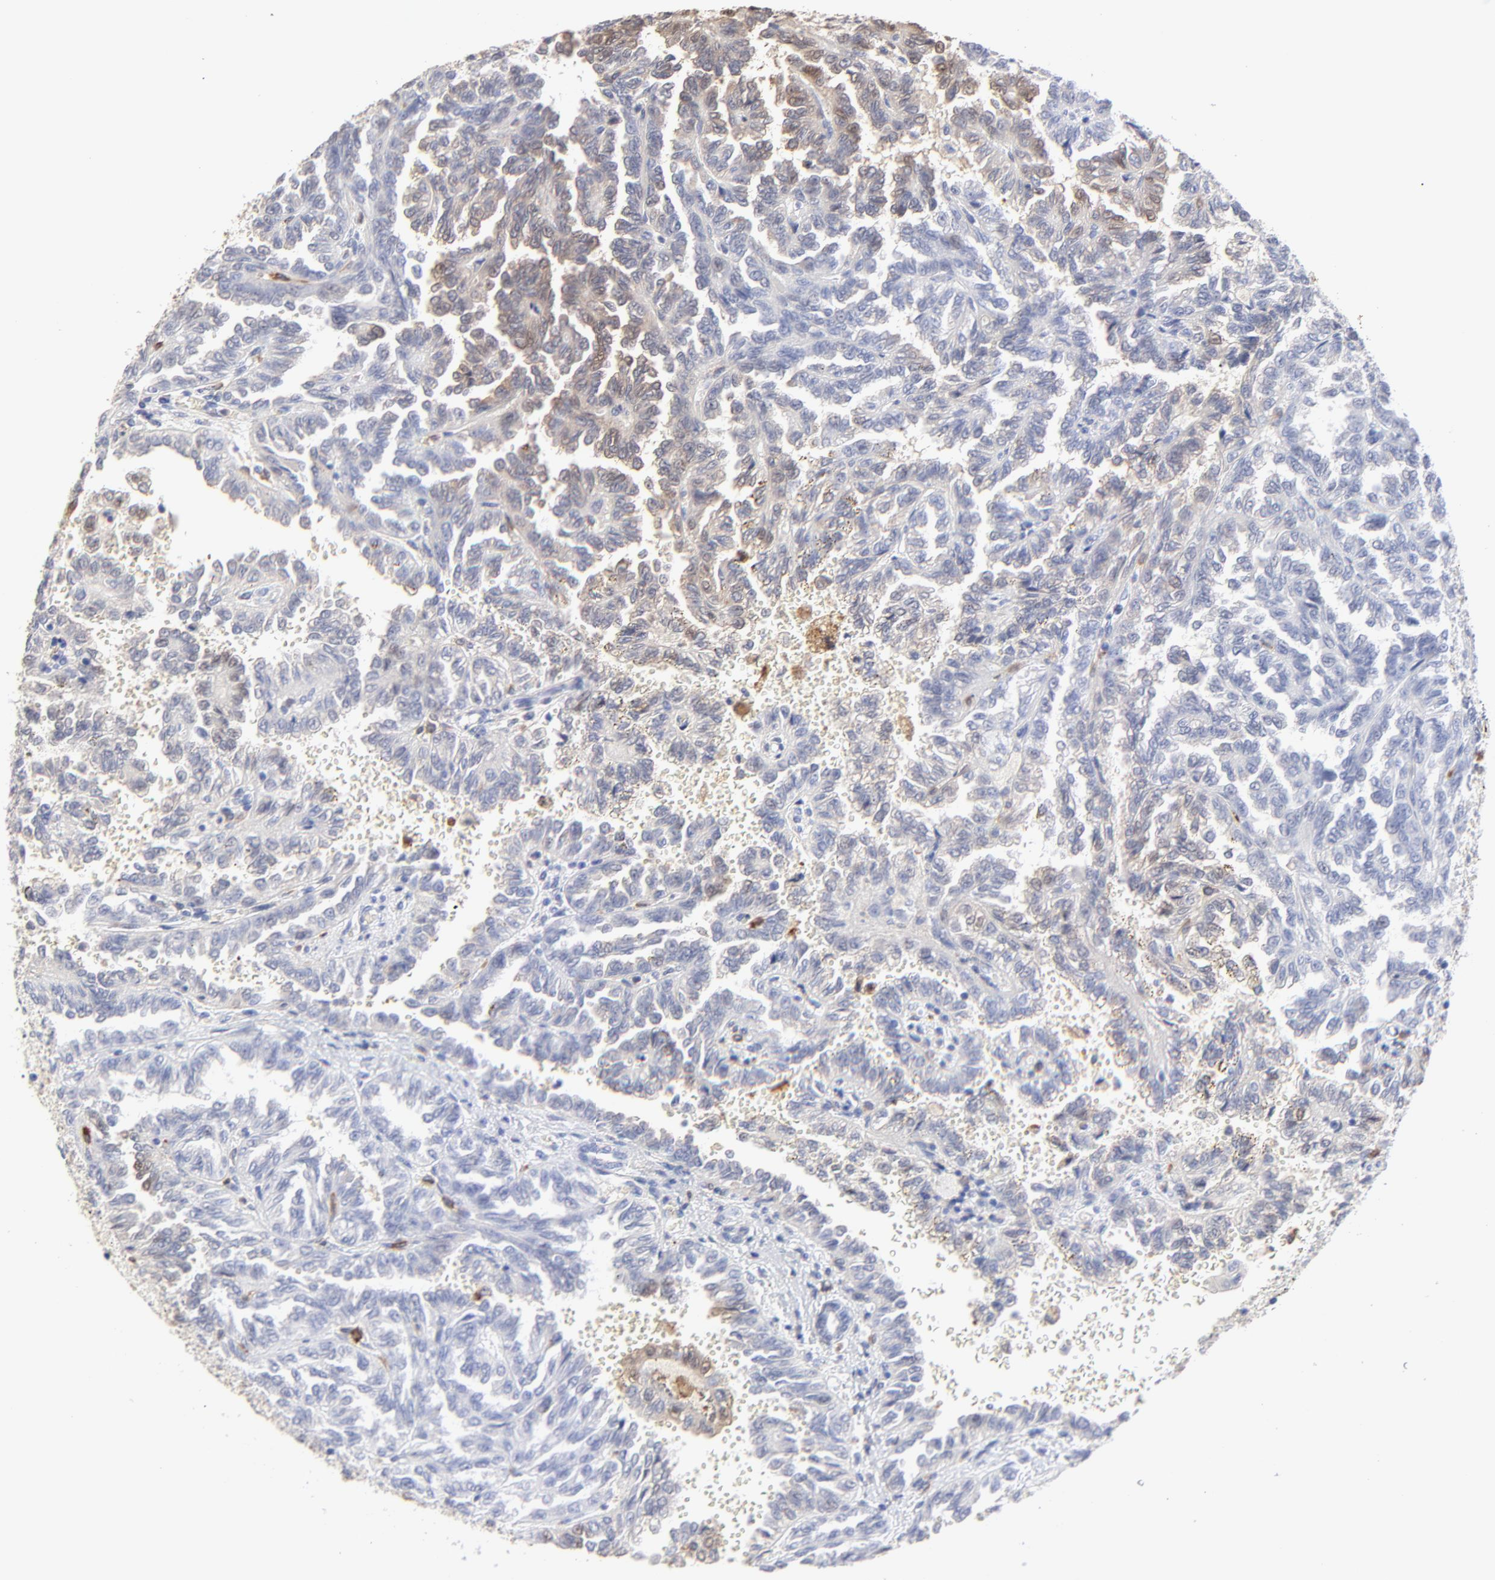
{"staining": {"intensity": "weak", "quantity": "<25%", "location": "cytoplasmic/membranous,nuclear"}, "tissue": "renal cancer", "cell_type": "Tumor cells", "image_type": "cancer", "snomed": [{"axis": "morphology", "description": "Inflammation, NOS"}, {"axis": "morphology", "description": "Adenocarcinoma, NOS"}, {"axis": "topography", "description": "Kidney"}], "caption": "High power microscopy photomicrograph of an IHC micrograph of renal cancer, revealing no significant positivity in tumor cells.", "gene": "SMARCA1", "patient": {"sex": "male", "age": 68}}